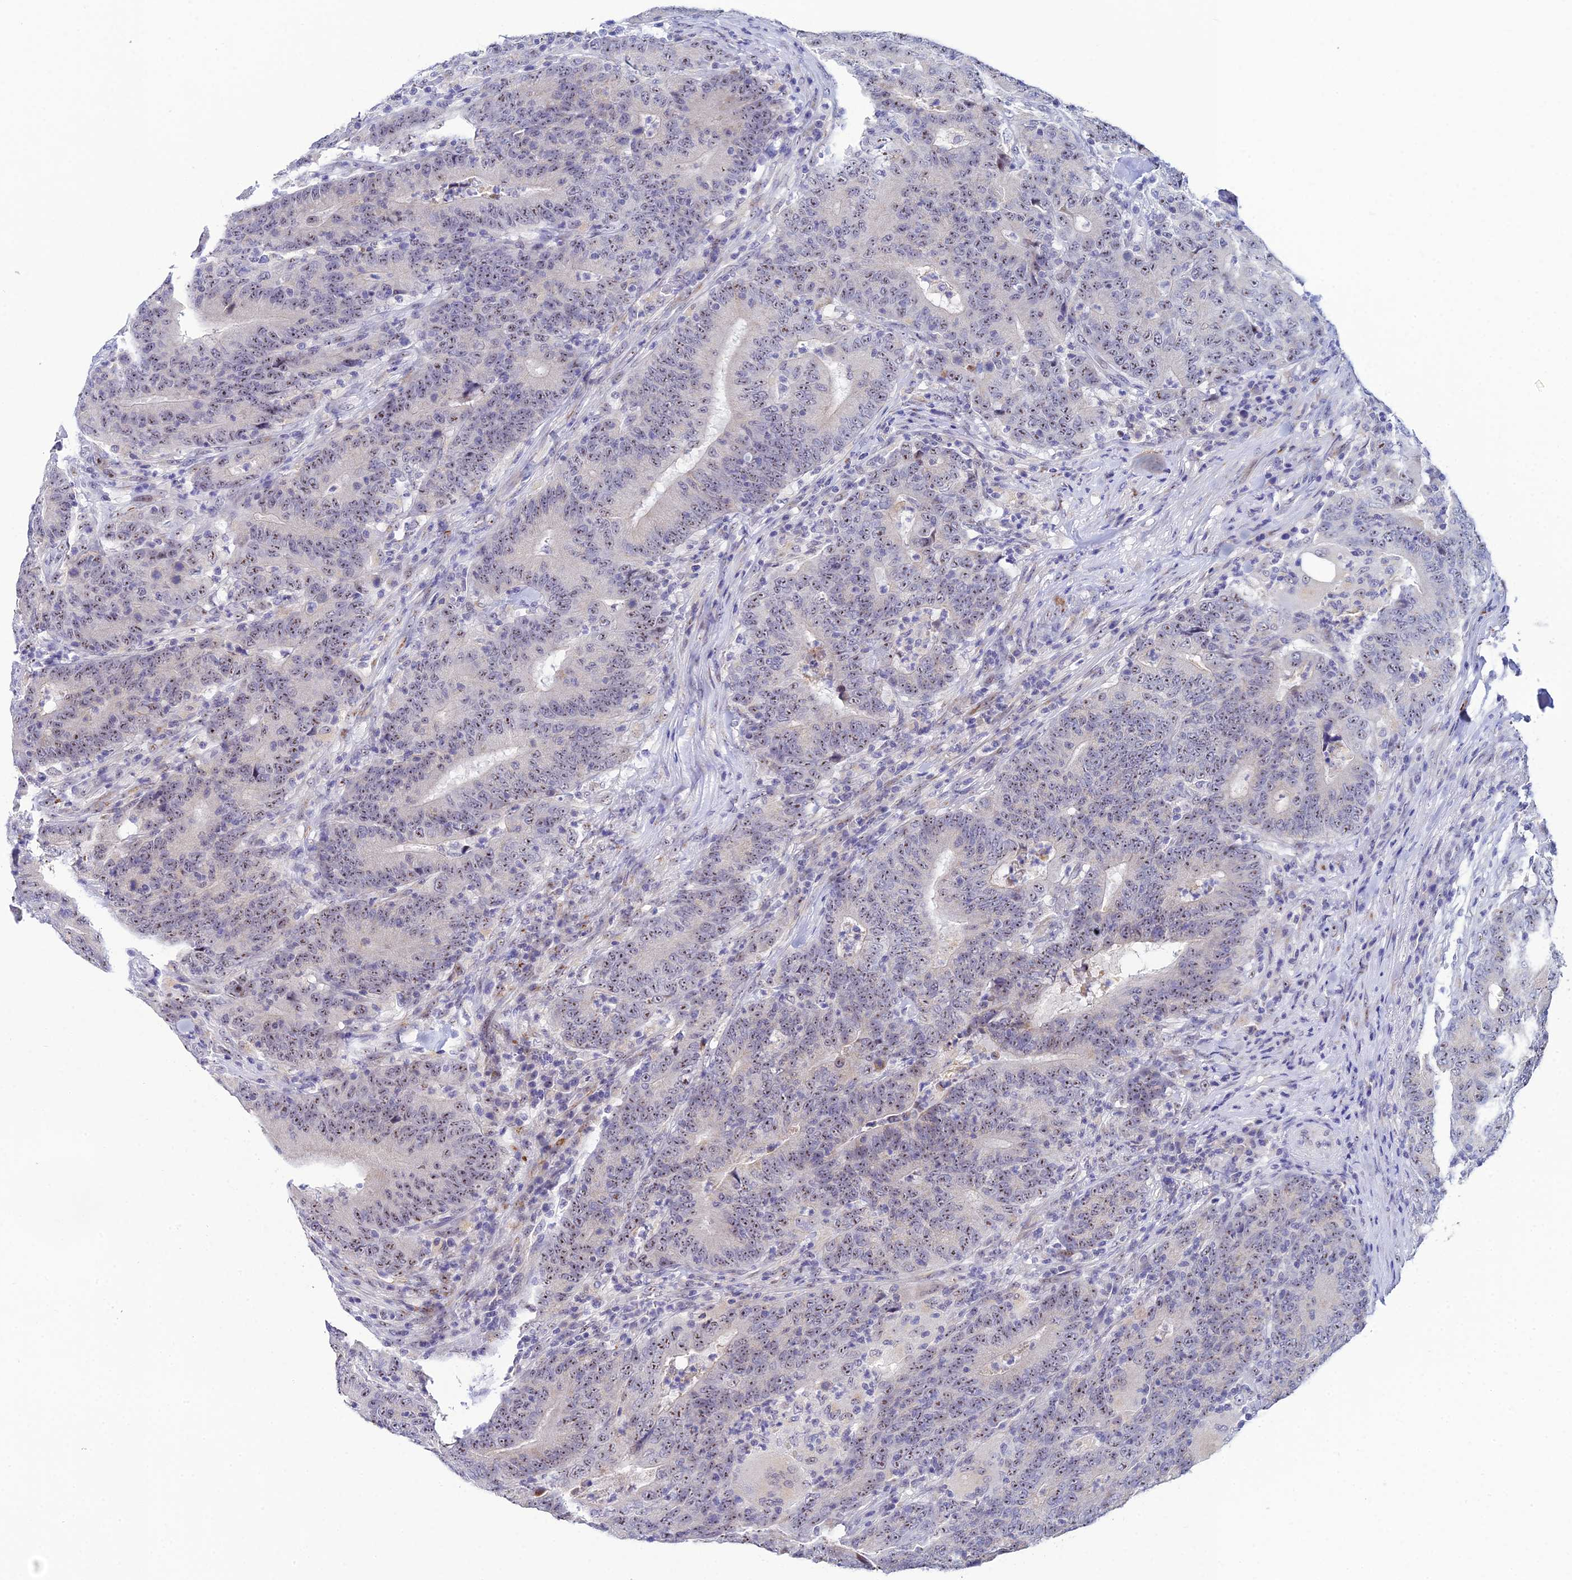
{"staining": {"intensity": "weak", "quantity": "25%-75%", "location": "nuclear"}, "tissue": "colorectal cancer", "cell_type": "Tumor cells", "image_type": "cancer", "snomed": [{"axis": "morphology", "description": "Normal tissue, NOS"}, {"axis": "morphology", "description": "Adenocarcinoma, NOS"}, {"axis": "topography", "description": "Colon"}], "caption": "Brown immunohistochemical staining in human colorectal cancer (adenocarcinoma) exhibits weak nuclear positivity in about 25%-75% of tumor cells. The protein is shown in brown color, while the nuclei are stained blue.", "gene": "PLPP4", "patient": {"sex": "female", "age": 75}}